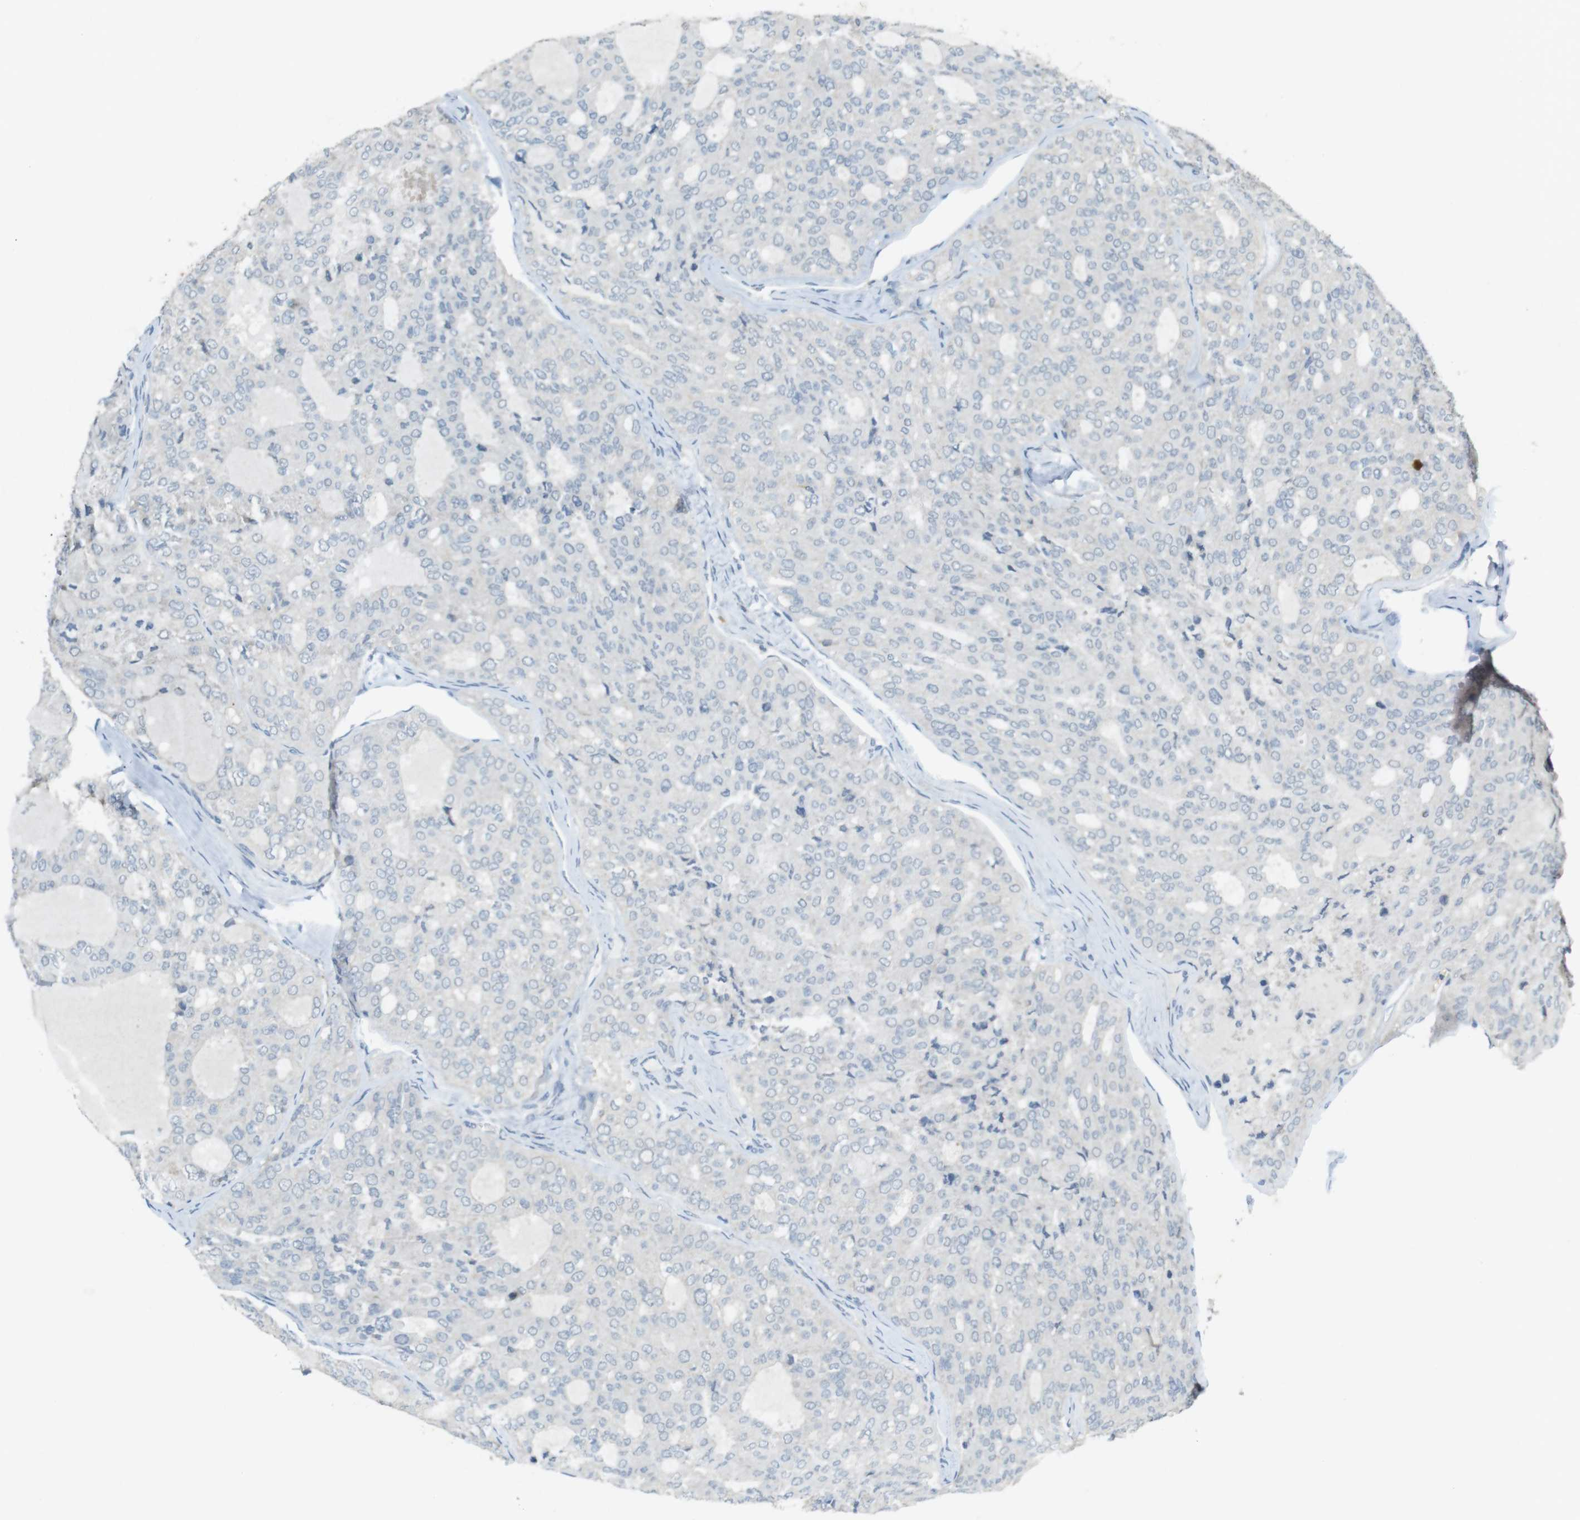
{"staining": {"intensity": "negative", "quantity": "none", "location": "none"}, "tissue": "thyroid cancer", "cell_type": "Tumor cells", "image_type": "cancer", "snomed": [{"axis": "morphology", "description": "Follicular adenoma carcinoma, NOS"}, {"axis": "topography", "description": "Thyroid gland"}], "caption": "Photomicrograph shows no significant protein expression in tumor cells of thyroid cancer.", "gene": "MUC5B", "patient": {"sex": "male", "age": 75}}